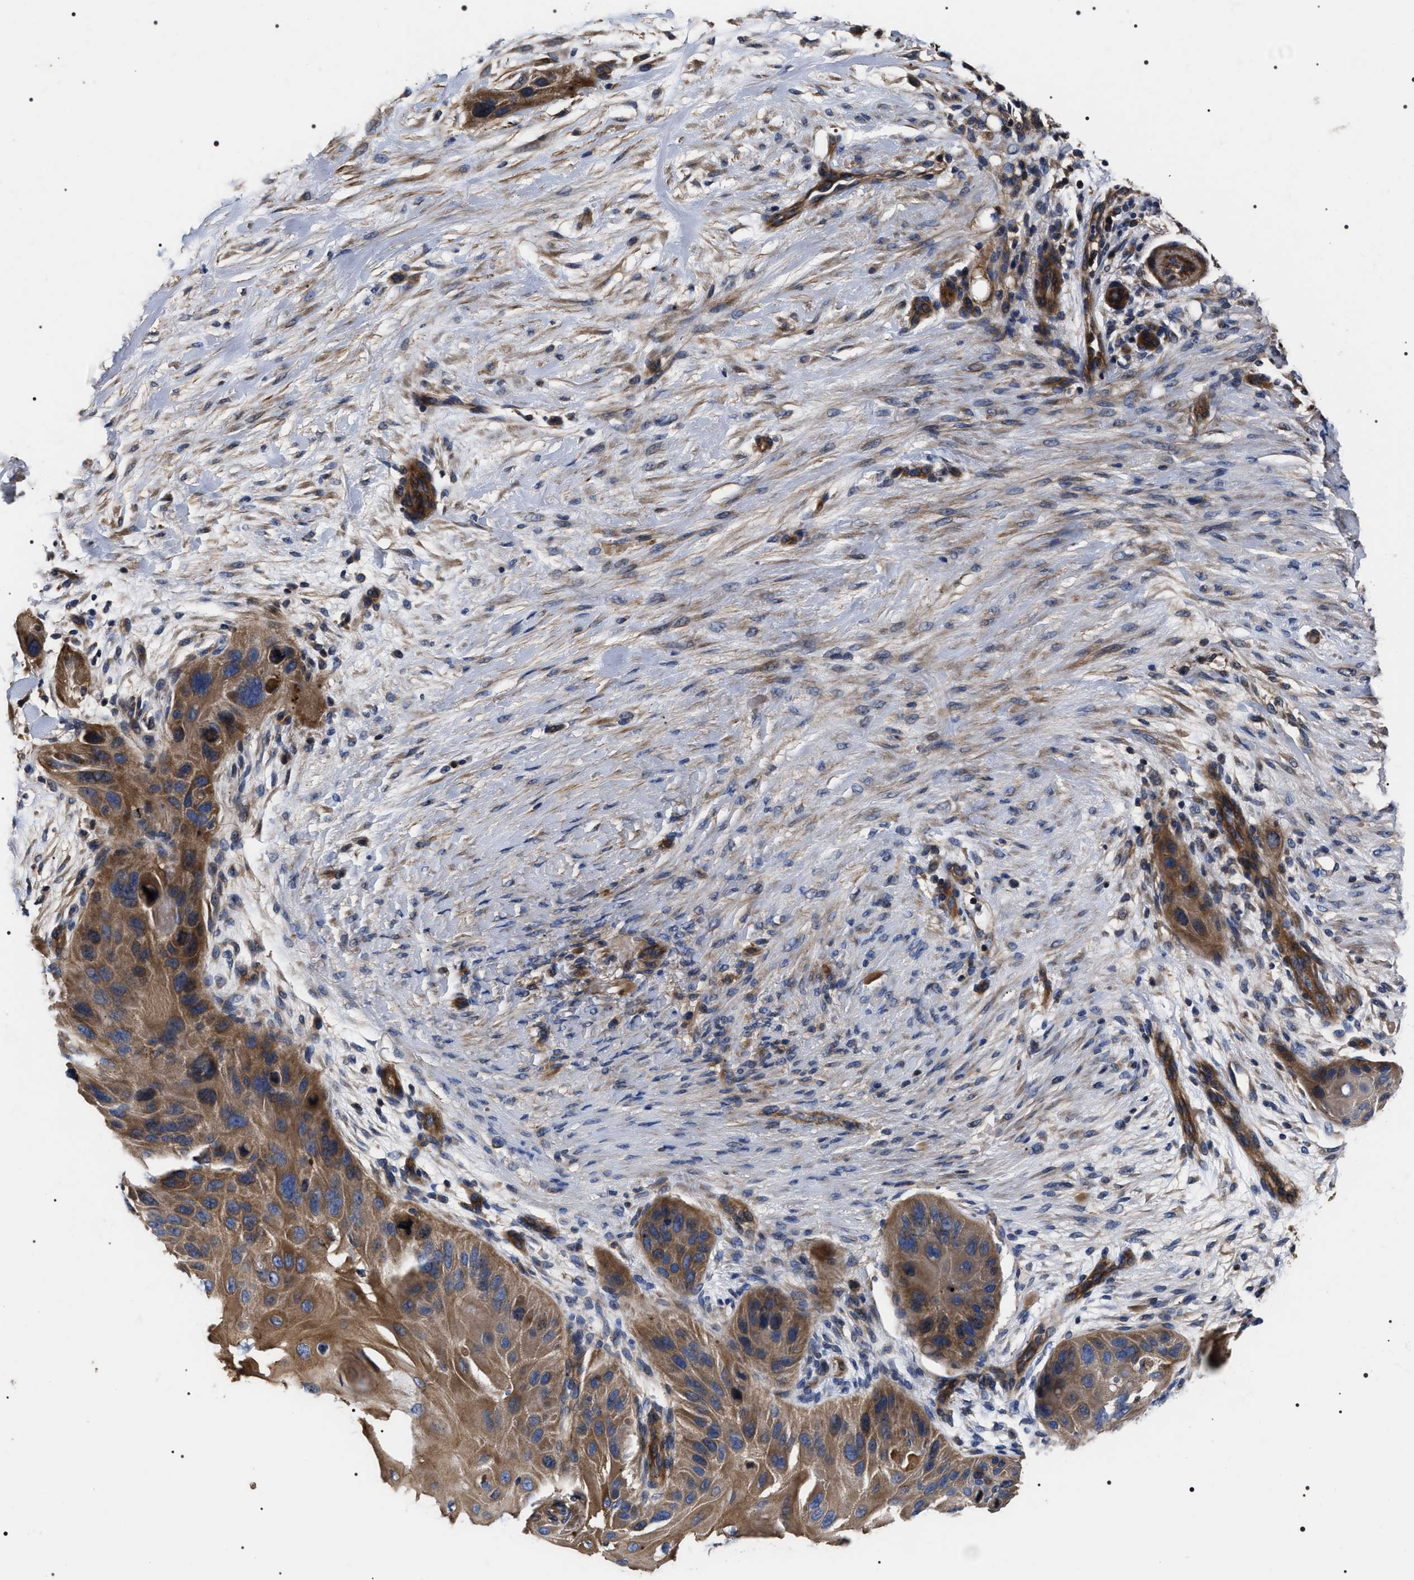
{"staining": {"intensity": "moderate", "quantity": ">75%", "location": "cytoplasmic/membranous"}, "tissue": "skin cancer", "cell_type": "Tumor cells", "image_type": "cancer", "snomed": [{"axis": "morphology", "description": "Squamous cell carcinoma, NOS"}, {"axis": "topography", "description": "Skin"}], "caption": "A medium amount of moderate cytoplasmic/membranous expression is appreciated in approximately >75% of tumor cells in squamous cell carcinoma (skin) tissue.", "gene": "MIS18A", "patient": {"sex": "female", "age": 77}}